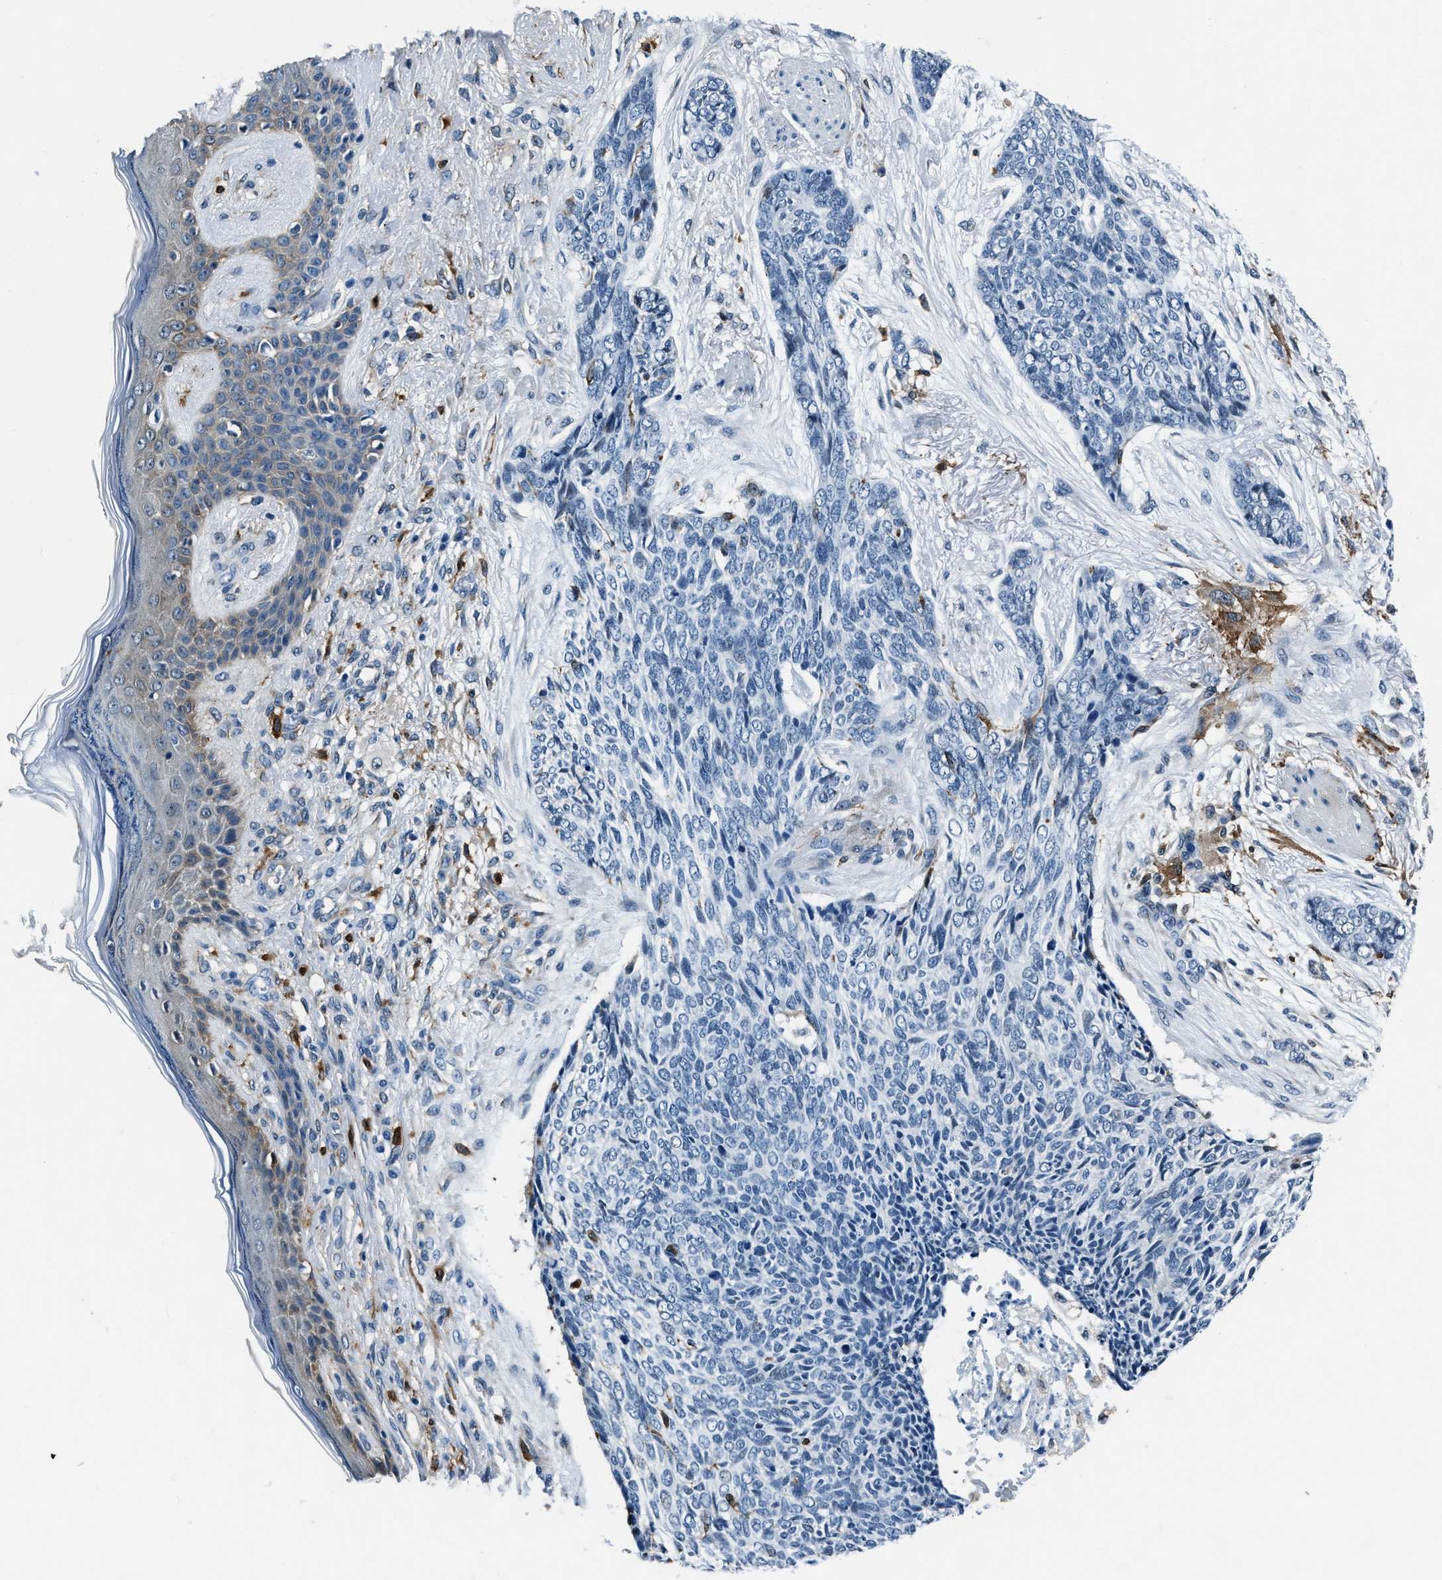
{"staining": {"intensity": "negative", "quantity": "none", "location": "none"}, "tissue": "skin cancer", "cell_type": "Tumor cells", "image_type": "cancer", "snomed": [{"axis": "morphology", "description": "Basal cell carcinoma"}, {"axis": "topography", "description": "Skin"}], "caption": "Histopathology image shows no protein positivity in tumor cells of skin basal cell carcinoma tissue. (Brightfield microscopy of DAB (3,3'-diaminobenzidine) immunohistochemistry at high magnification).", "gene": "PTPDC1", "patient": {"sex": "female", "age": 84}}